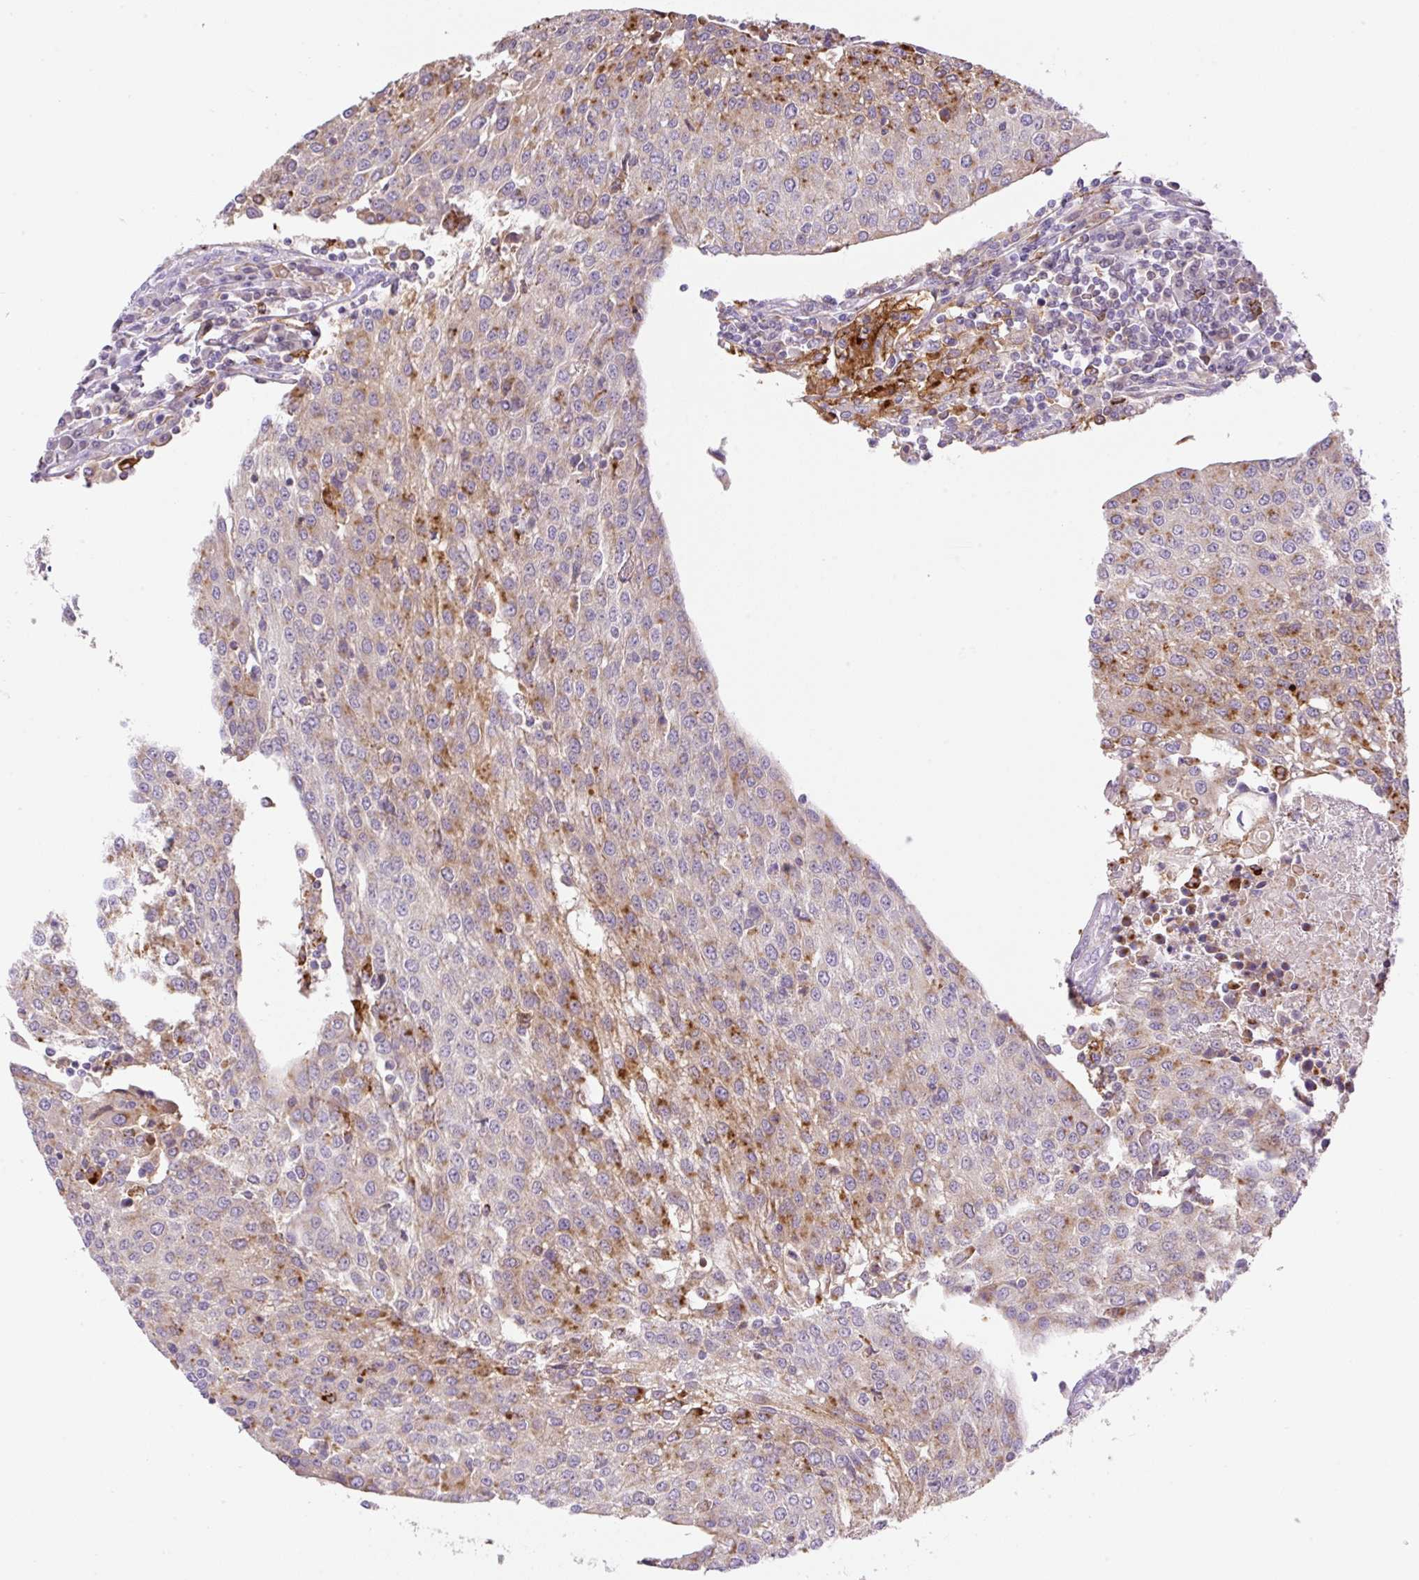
{"staining": {"intensity": "moderate", "quantity": "<25%", "location": "cytoplasmic/membranous"}, "tissue": "urothelial cancer", "cell_type": "Tumor cells", "image_type": "cancer", "snomed": [{"axis": "morphology", "description": "Urothelial carcinoma, High grade"}, {"axis": "topography", "description": "Urinary bladder"}], "caption": "Immunohistochemistry (IHC) (DAB) staining of urothelial carcinoma (high-grade) shows moderate cytoplasmic/membranous protein positivity in about <25% of tumor cells.", "gene": "TDRD15", "patient": {"sex": "female", "age": 85}}